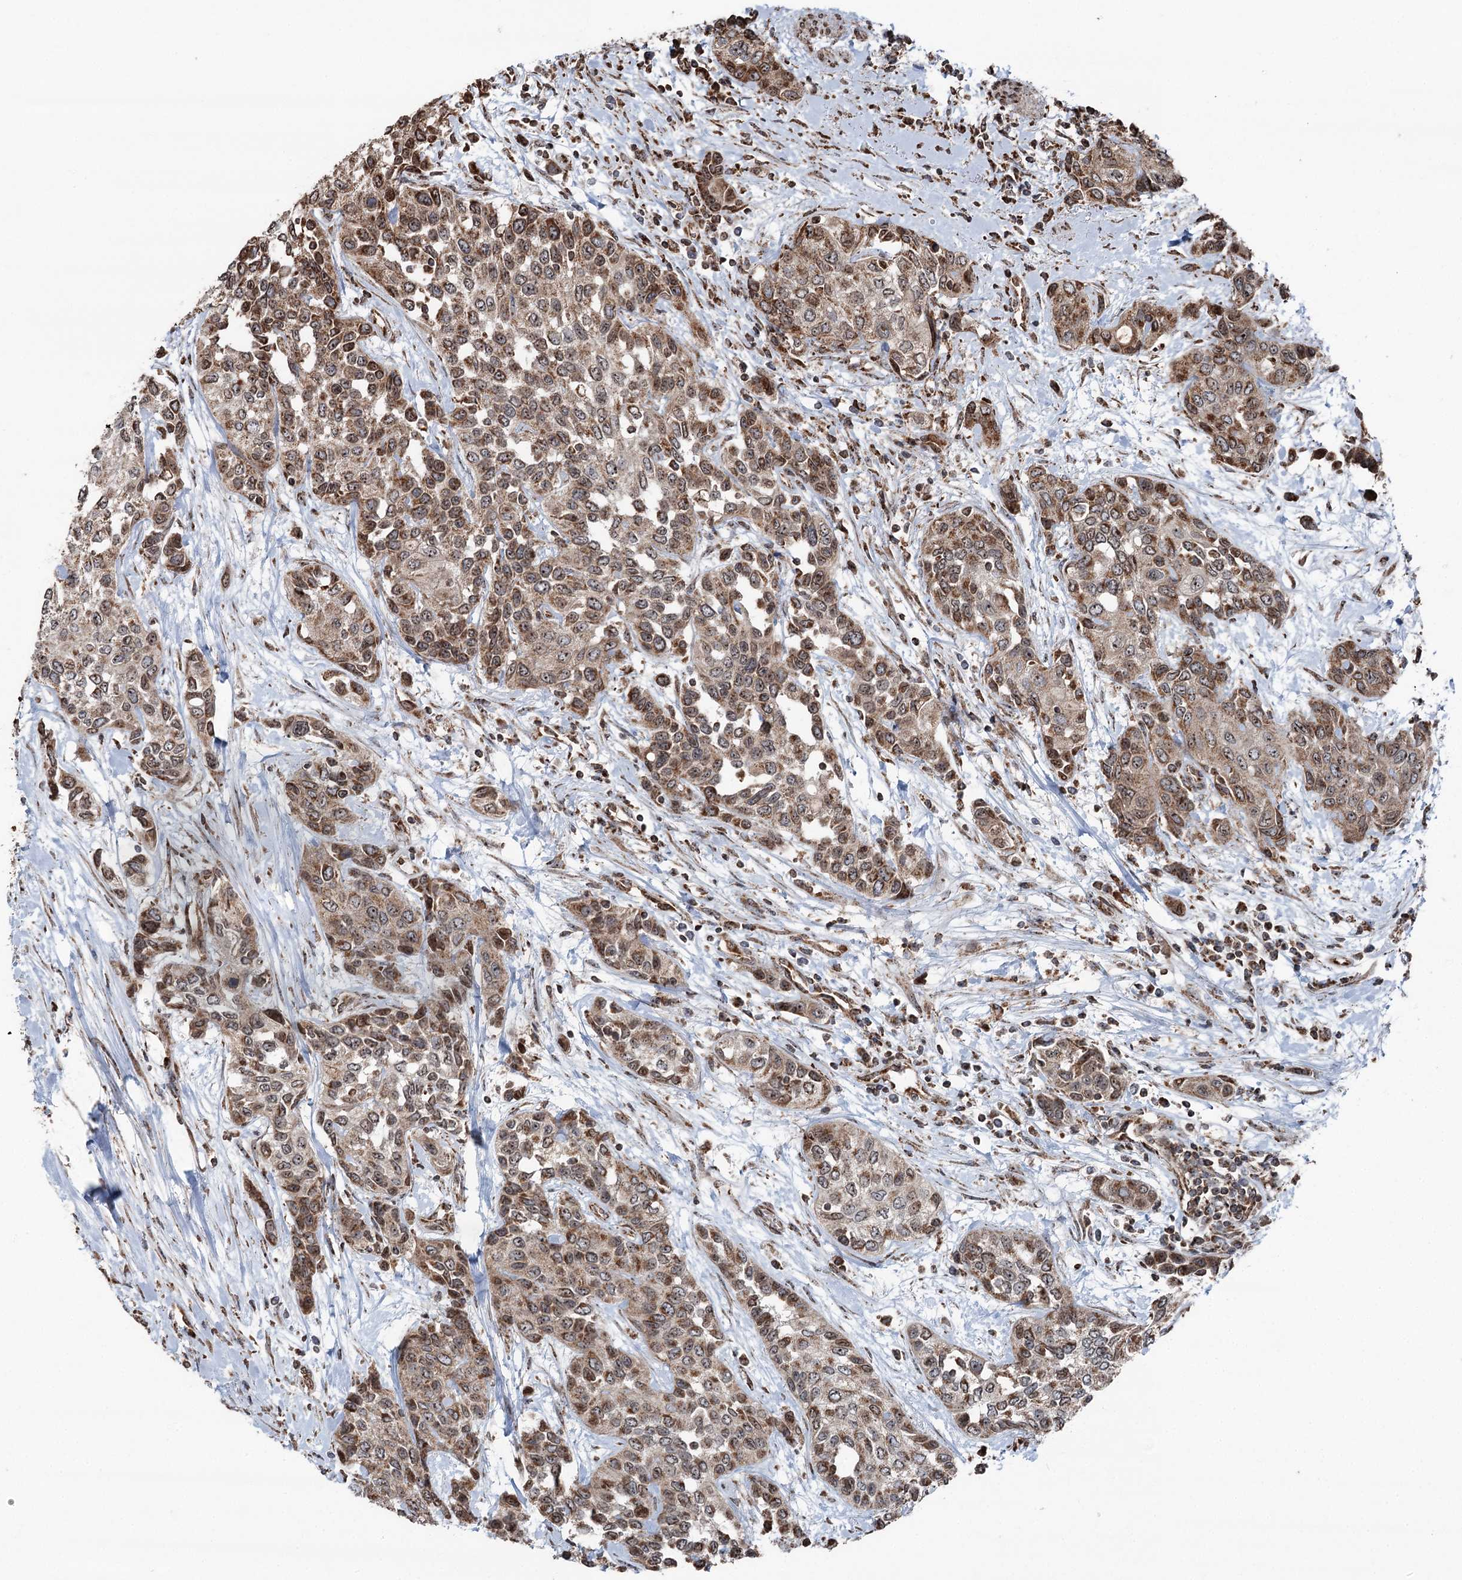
{"staining": {"intensity": "moderate", "quantity": ">75%", "location": "cytoplasmic/membranous,nuclear"}, "tissue": "urothelial cancer", "cell_type": "Tumor cells", "image_type": "cancer", "snomed": [{"axis": "morphology", "description": "Normal tissue, NOS"}, {"axis": "morphology", "description": "Urothelial carcinoma, High grade"}, {"axis": "topography", "description": "Vascular tissue"}, {"axis": "topography", "description": "Urinary bladder"}], "caption": "Protein staining of urothelial cancer tissue exhibits moderate cytoplasmic/membranous and nuclear staining in approximately >75% of tumor cells.", "gene": "STEEP1", "patient": {"sex": "female", "age": 56}}